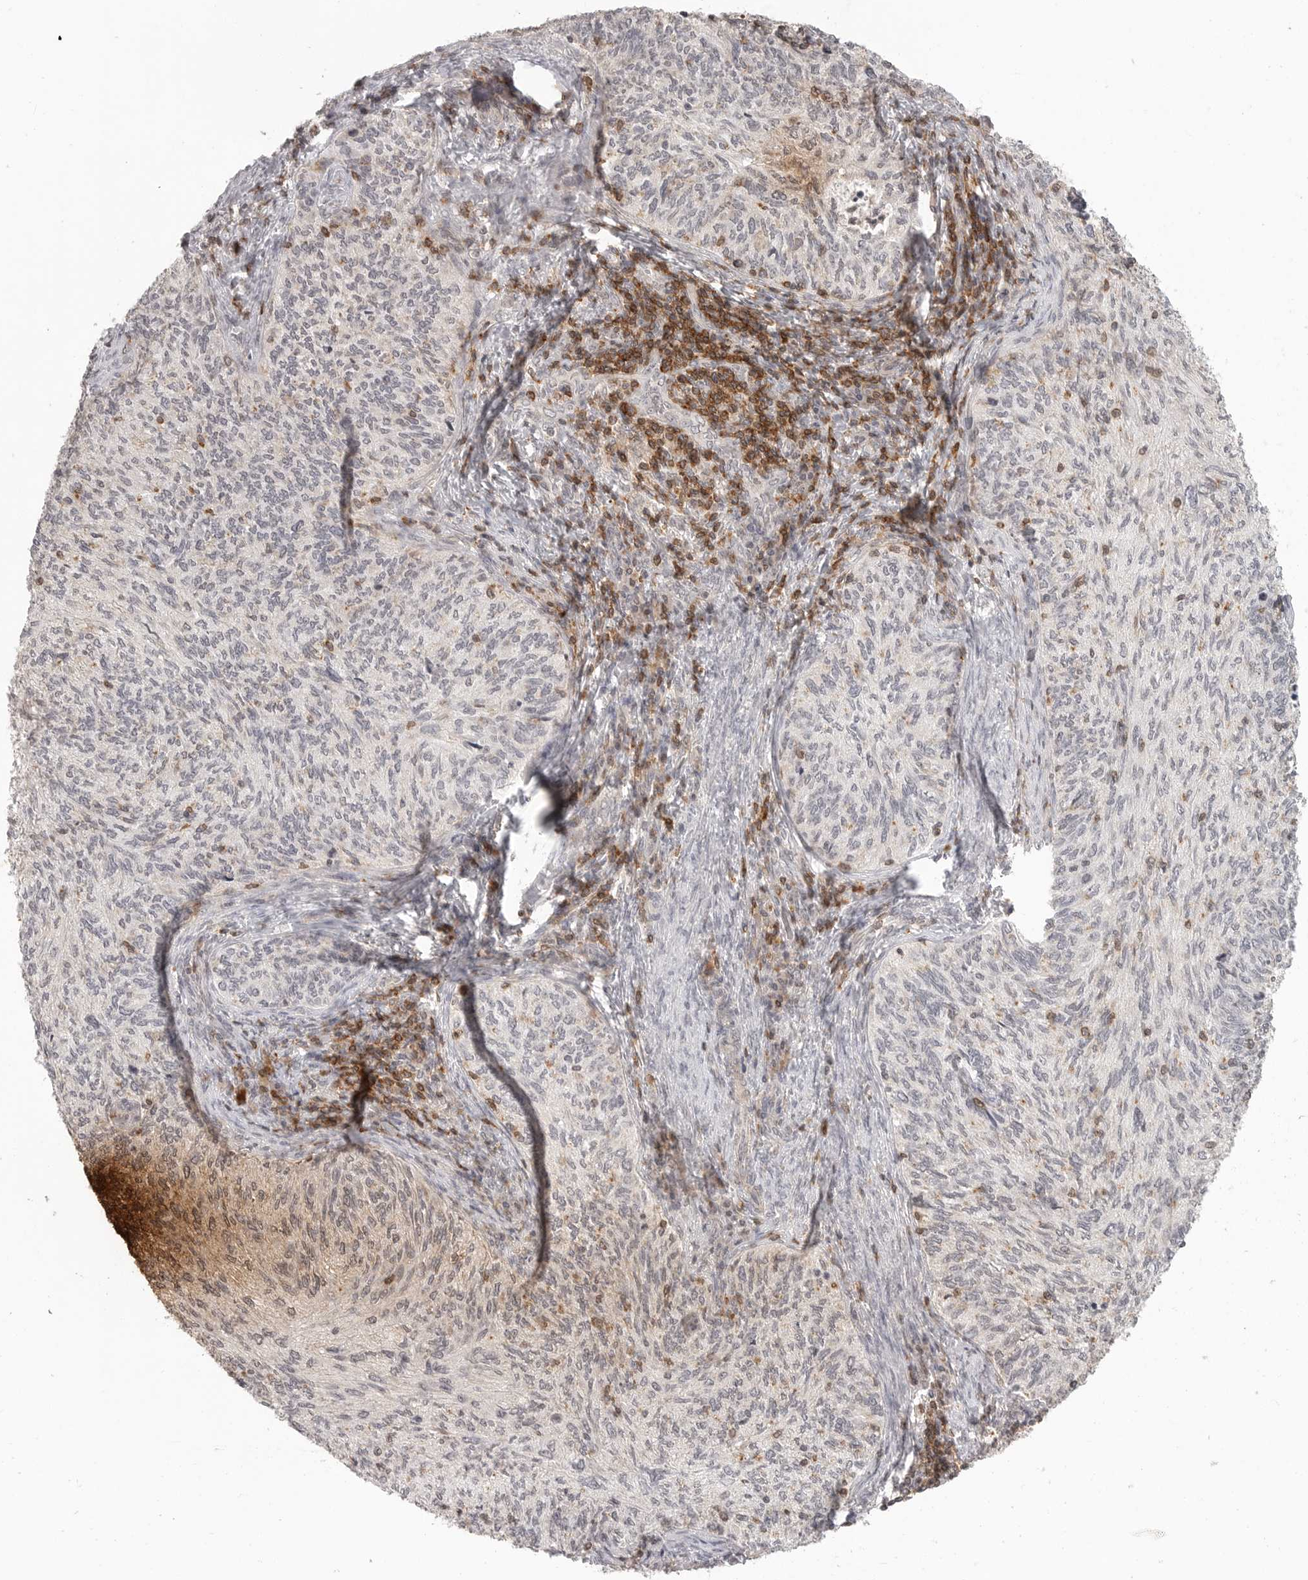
{"staining": {"intensity": "negative", "quantity": "none", "location": "none"}, "tissue": "cervical cancer", "cell_type": "Tumor cells", "image_type": "cancer", "snomed": [{"axis": "morphology", "description": "Squamous cell carcinoma, NOS"}, {"axis": "topography", "description": "Cervix"}], "caption": "This is an immunohistochemistry (IHC) photomicrograph of human cervical squamous cell carcinoma. There is no staining in tumor cells.", "gene": "SH3KBP1", "patient": {"sex": "female", "age": 30}}